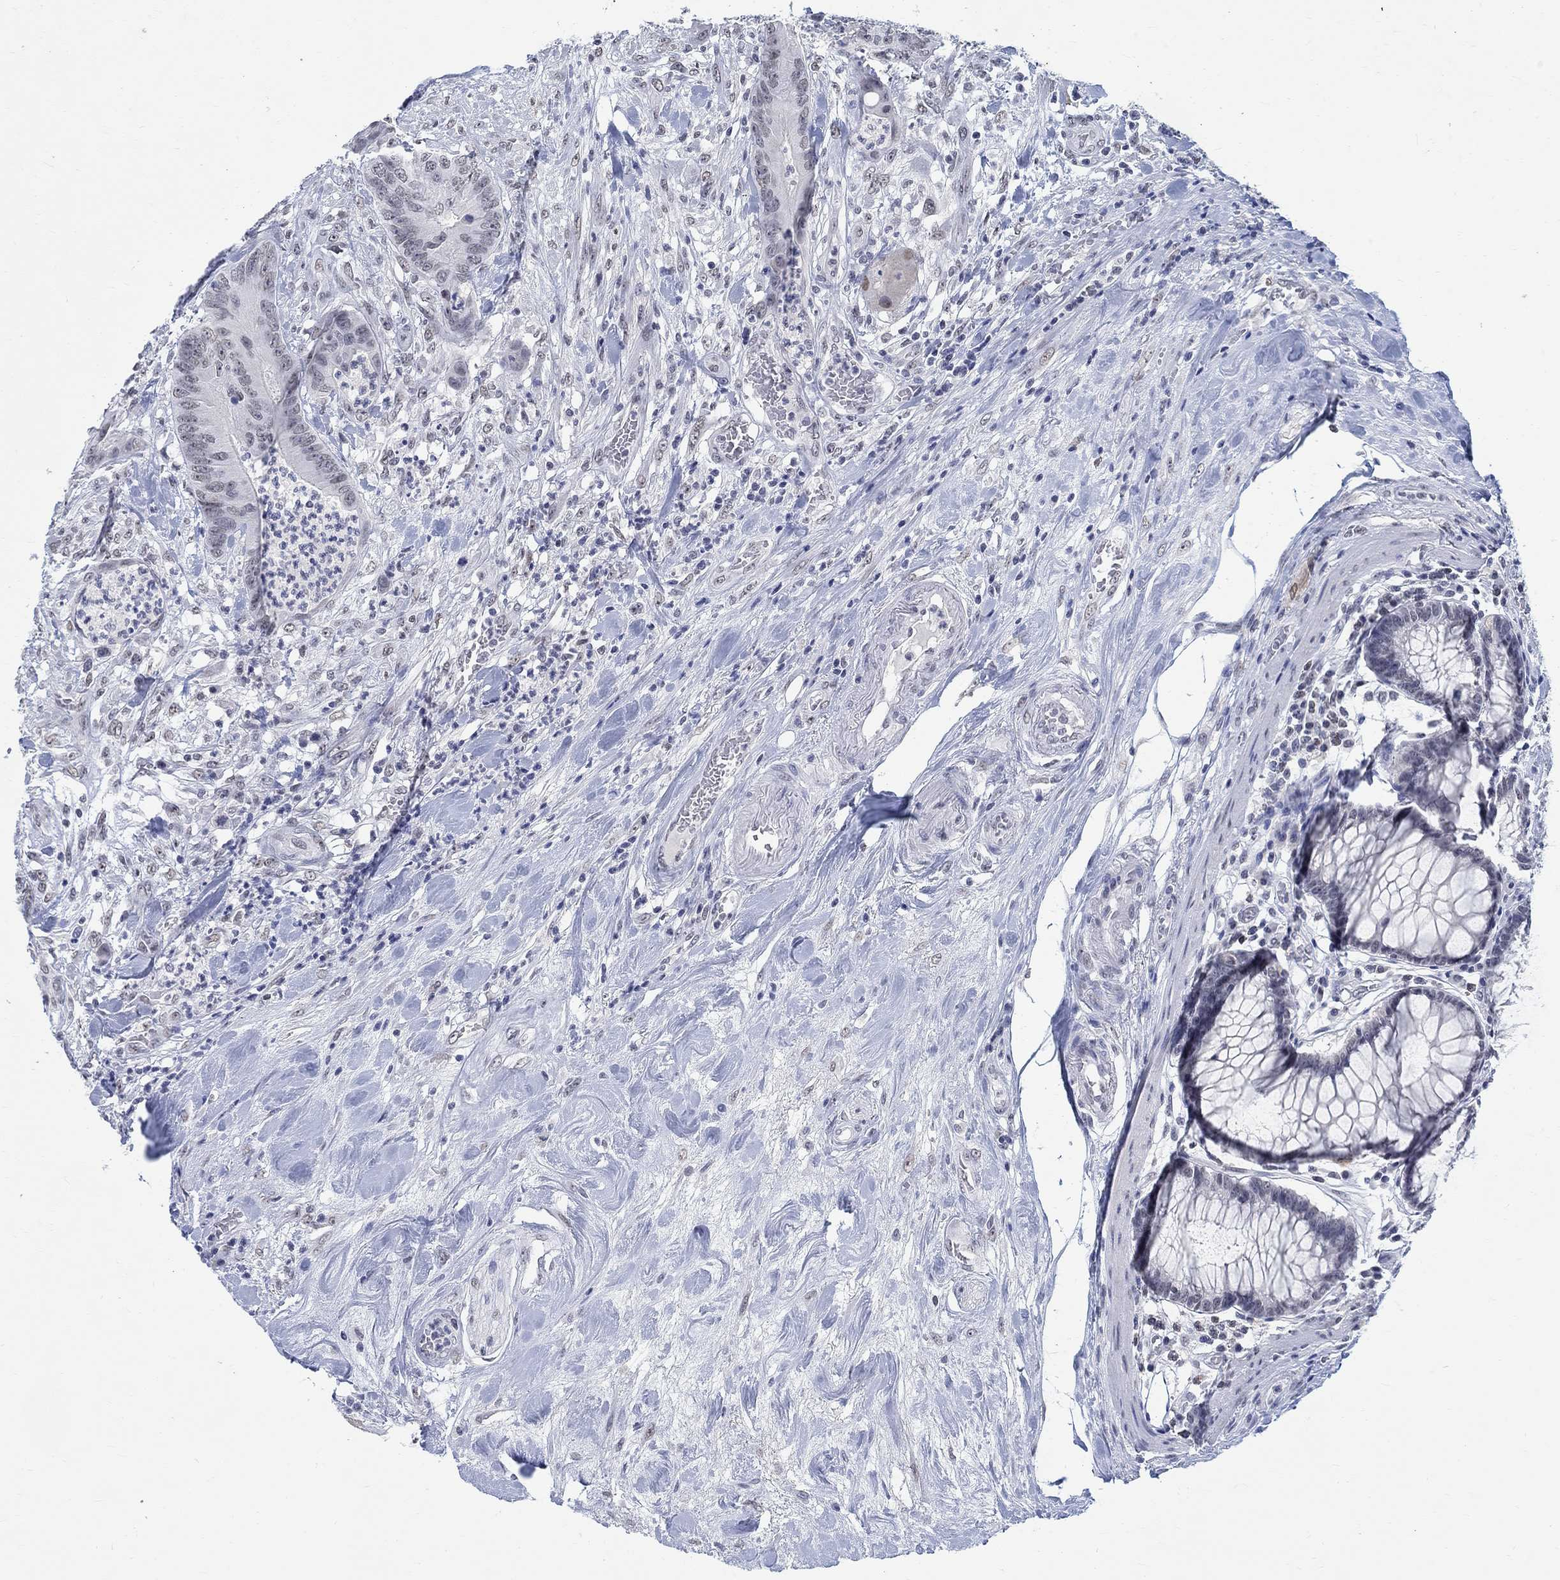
{"staining": {"intensity": "negative", "quantity": "none", "location": "none"}, "tissue": "colorectal cancer", "cell_type": "Tumor cells", "image_type": "cancer", "snomed": [{"axis": "morphology", "description": "Adenocarcinoma, NOS"}, {"axis": "topography", "description": "Colon"}], "caption": "High magnification brightfield microscopy of colorectal cancer stained with DAB (brown) and counterstained with hematoxylin (blue): tumor cells show no significant staining.", "gene": "ANKS1B", "patient": {"sex": "male", "age": 84}}